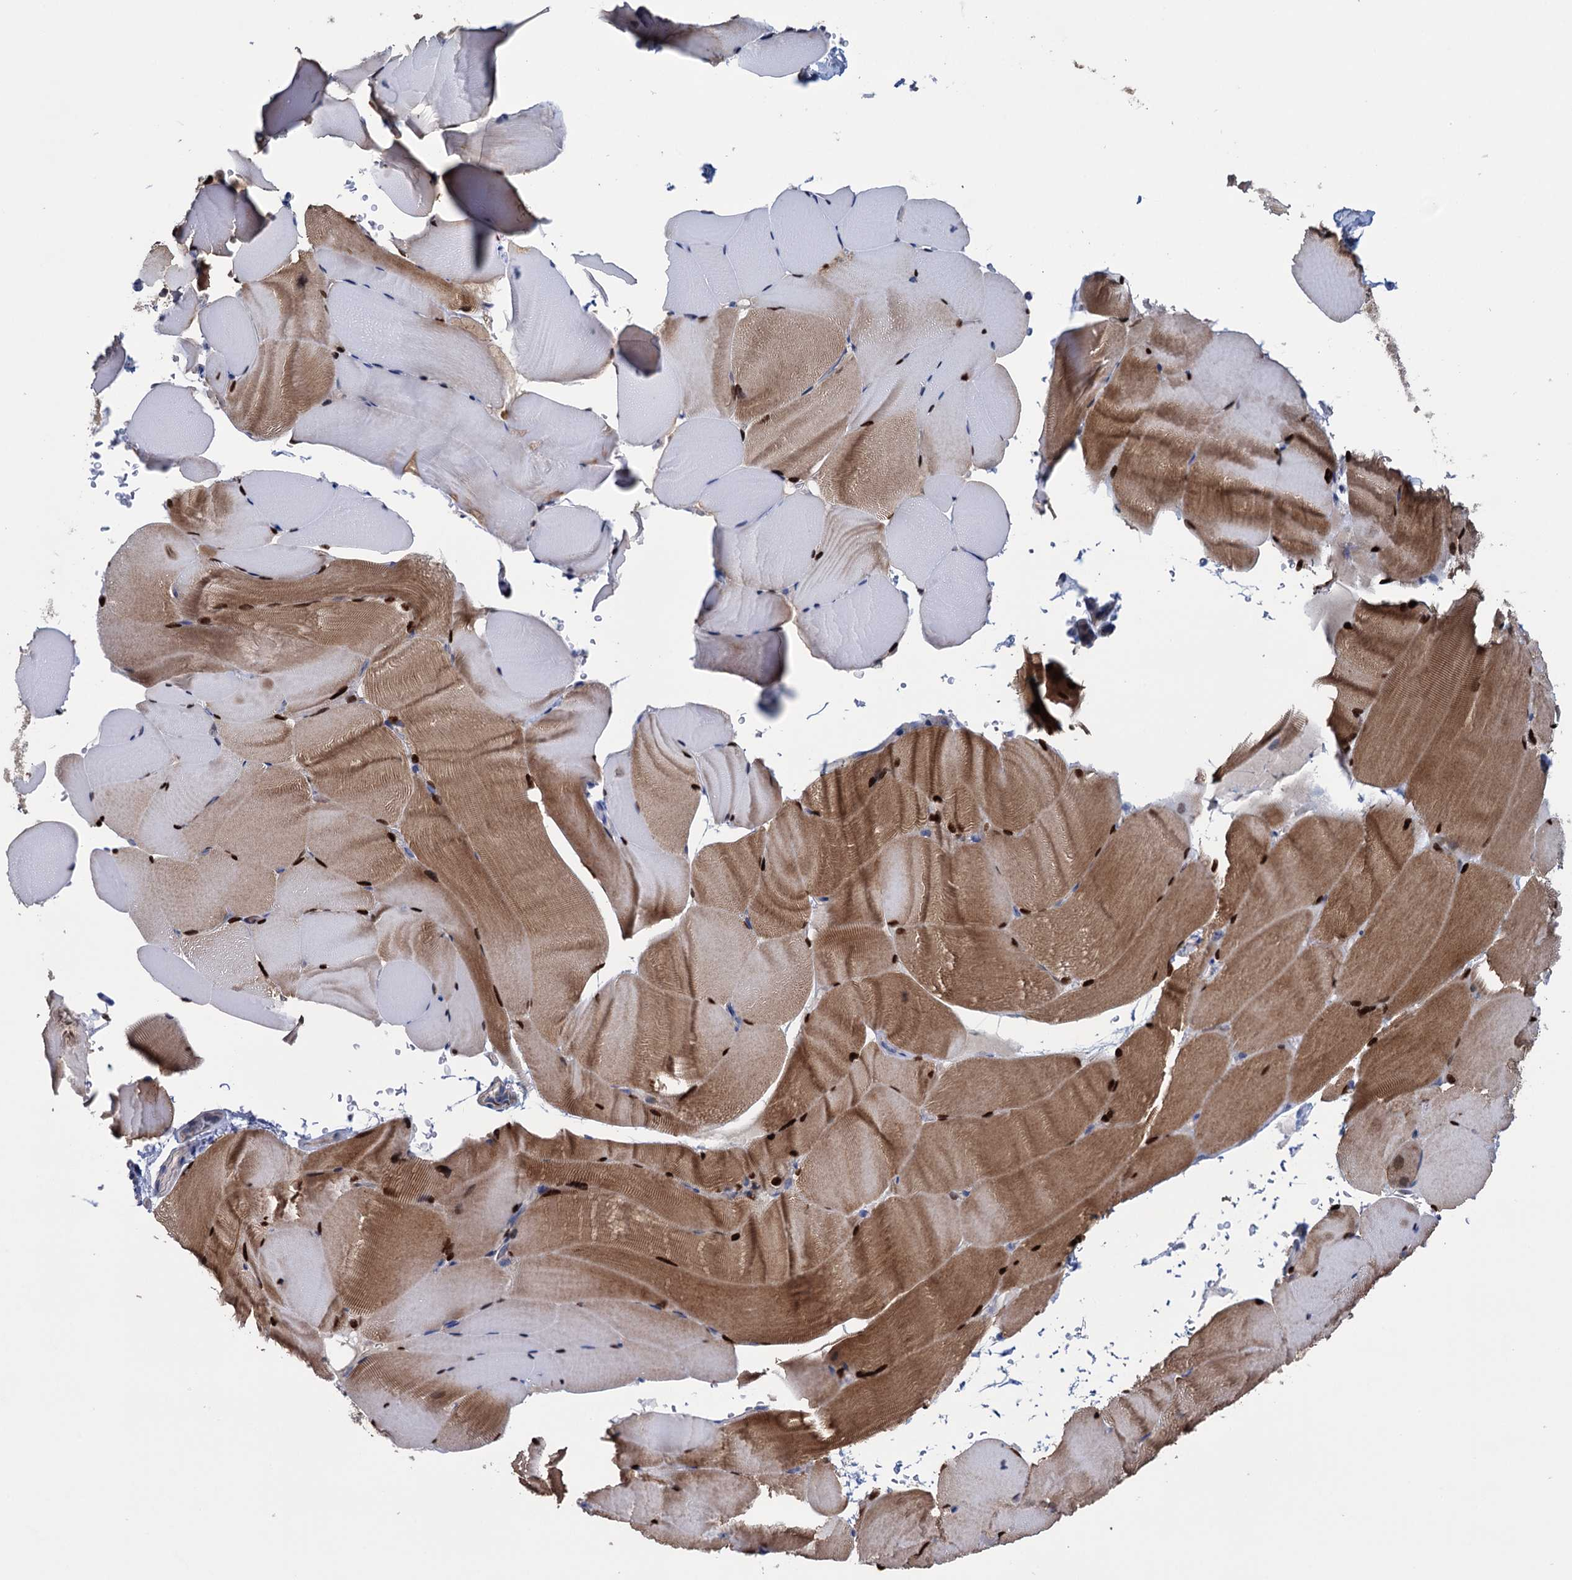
{"staining": {"intensity": "strong", "quantity": ">75%", "location": "cytoplasmic/membranous,nuclear"}, "tissue": "skeletal muscle", "cell_type": "Myocytes", "image_type": "normal", "snomed": [{"axis": "morphology", "description": "Normal tissue, NOS"}, {"axis": "topography", "description": "Skeletal muscle"}, {"axis": "topography", "description": "Parathyroid gland"}], "caption": "Immunohistochemistry of normal skeletal muscle shows high levels of strong cytoplasmic/membranous,nuclear staining in about >75% of myocytes. (DAB = brown stain, brightfield microscopy at high magnification).", "gene": "EYA4", "patient": {"sex": "female", "age": 37}}